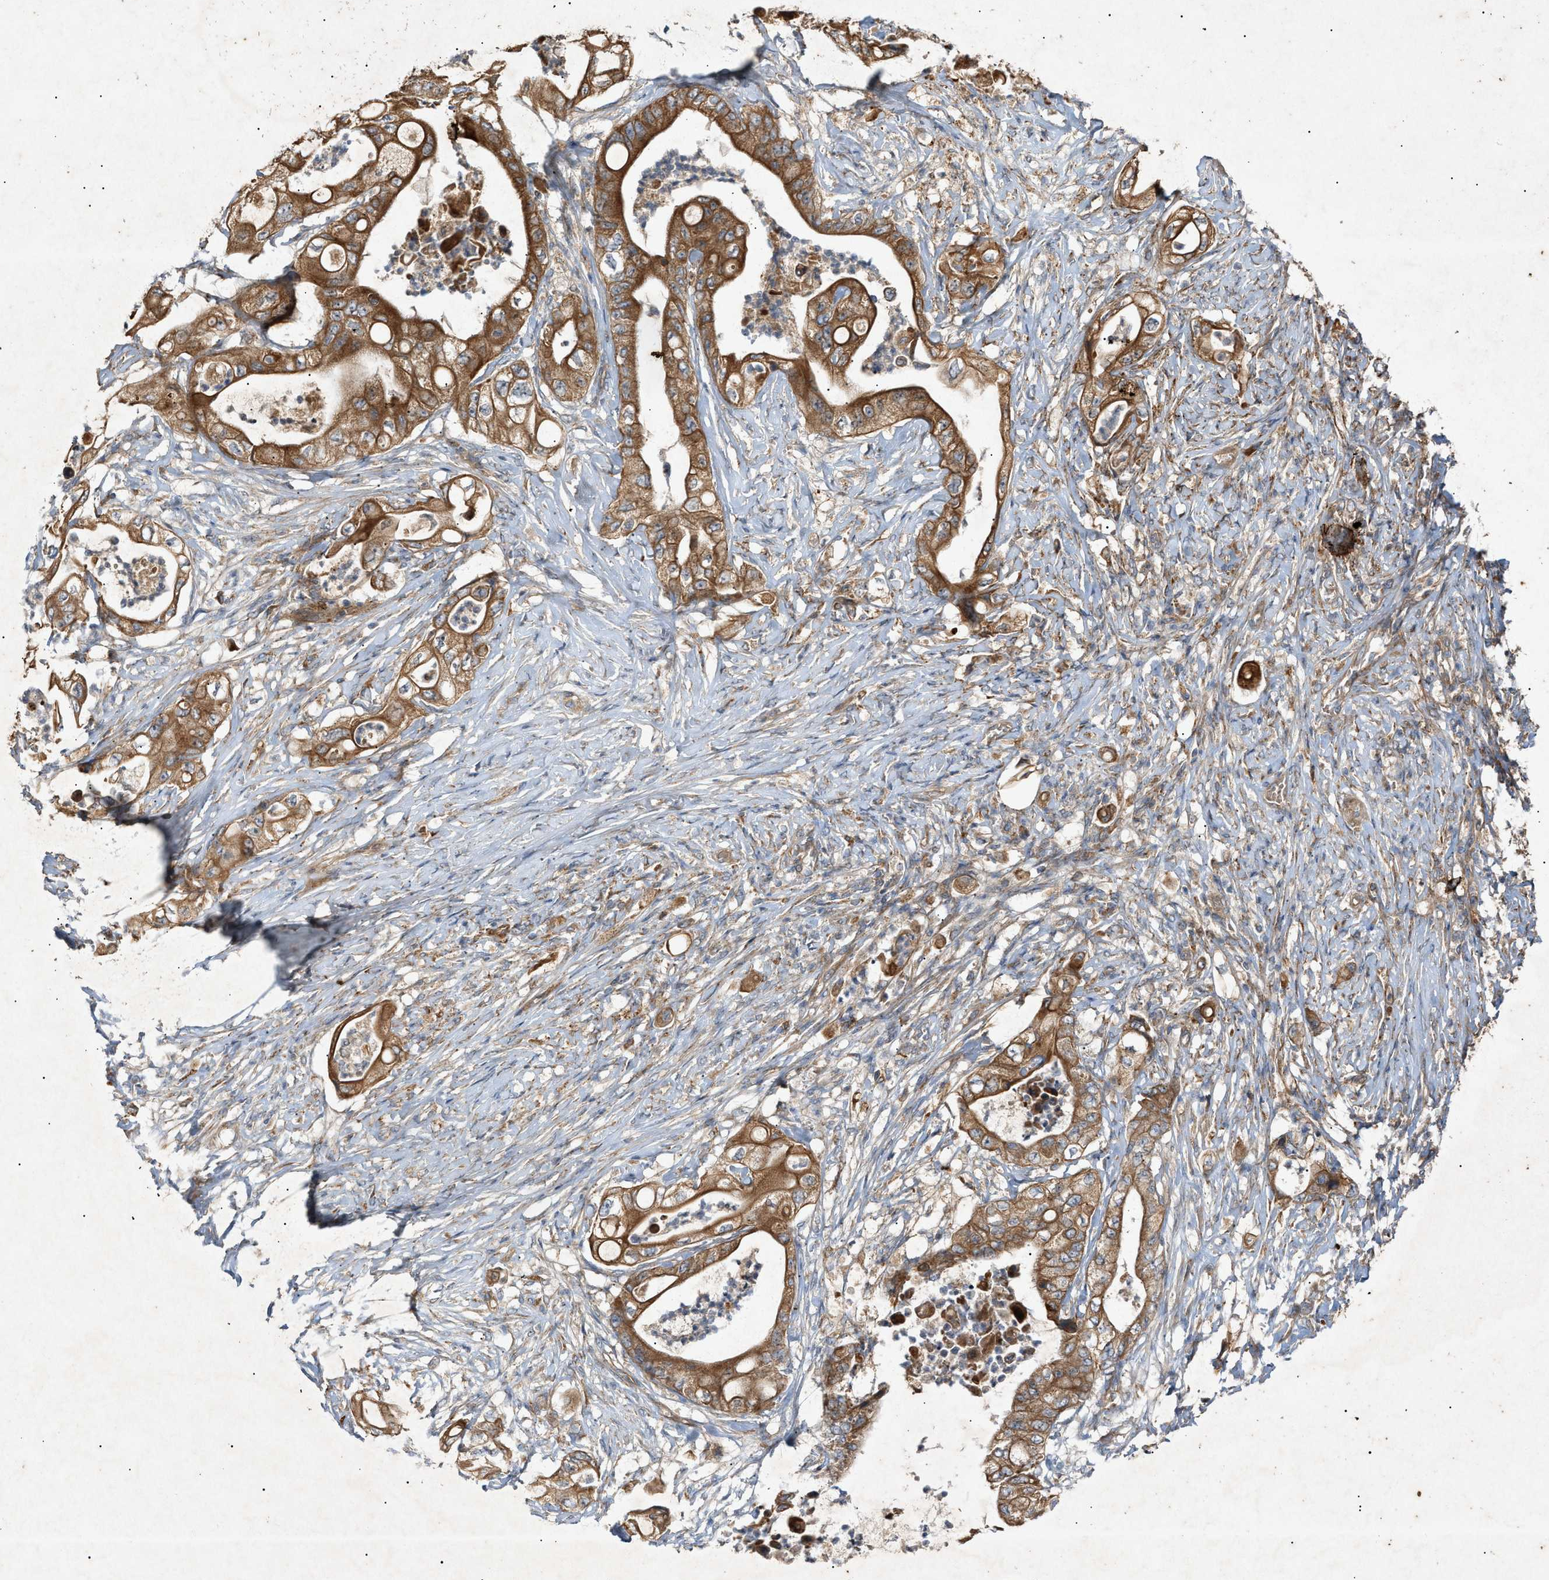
{"staining": {"intensity": "strong", "quantity": ">75%", "location": "cytoplasmic/membranous"}, "tissue": "stomach cancer", "cell_type": "Tumor cells", "image_type": "cancer", "snomed": [{"axis": "morphology", "description": "Adenocarcinoma, NOS"}, {"axis": "topography", "description": "Stomach"}], "caption": "This micrograph exhibits immunohistochemistry (IHC) staining of stomach adenocarcinoma, with high strong cytoplasmic/membranous expression in about >75% of tumor cells.", "gene": "MTCH1", "patient": {"sex": "female", "age": 73}}